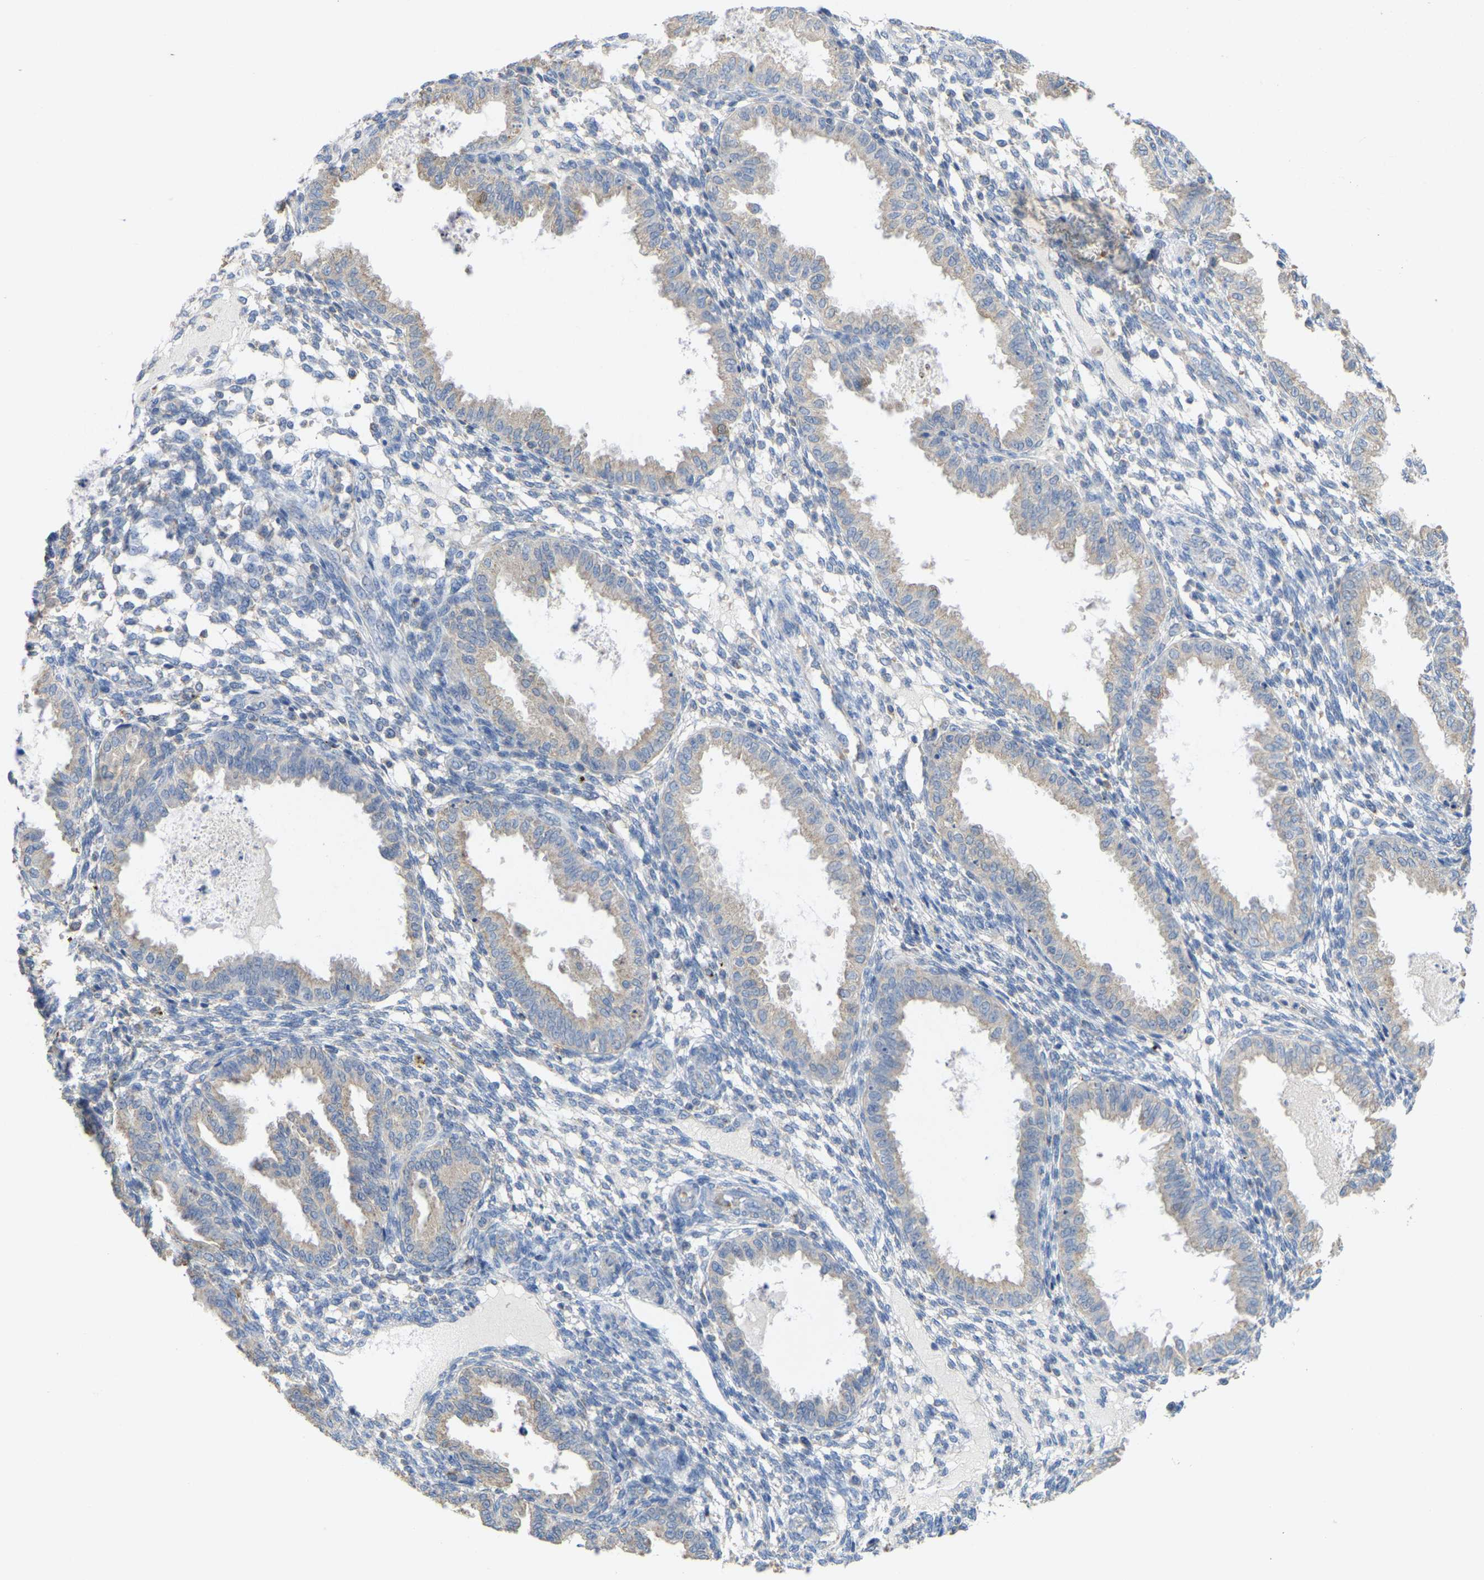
{"staining": {"intensity": "negative", "quantity": "none", "location": "none"}, "tissue": "endometrium", "cell_type": "Cells in endometrial stroma", "image_type": "normal", "snomed": [{"axis": "morphology", "description": "Normal tissue, NOS"}, {"axis": "topography", "description": "Endometrium"}], "caption": "A histopathology image of endometrium stained for a protein demonstrates no brown staining in cells in endometrial stroma.", "gene": "SERPINB5", "patient": {"sex": "female", "age": 33}}